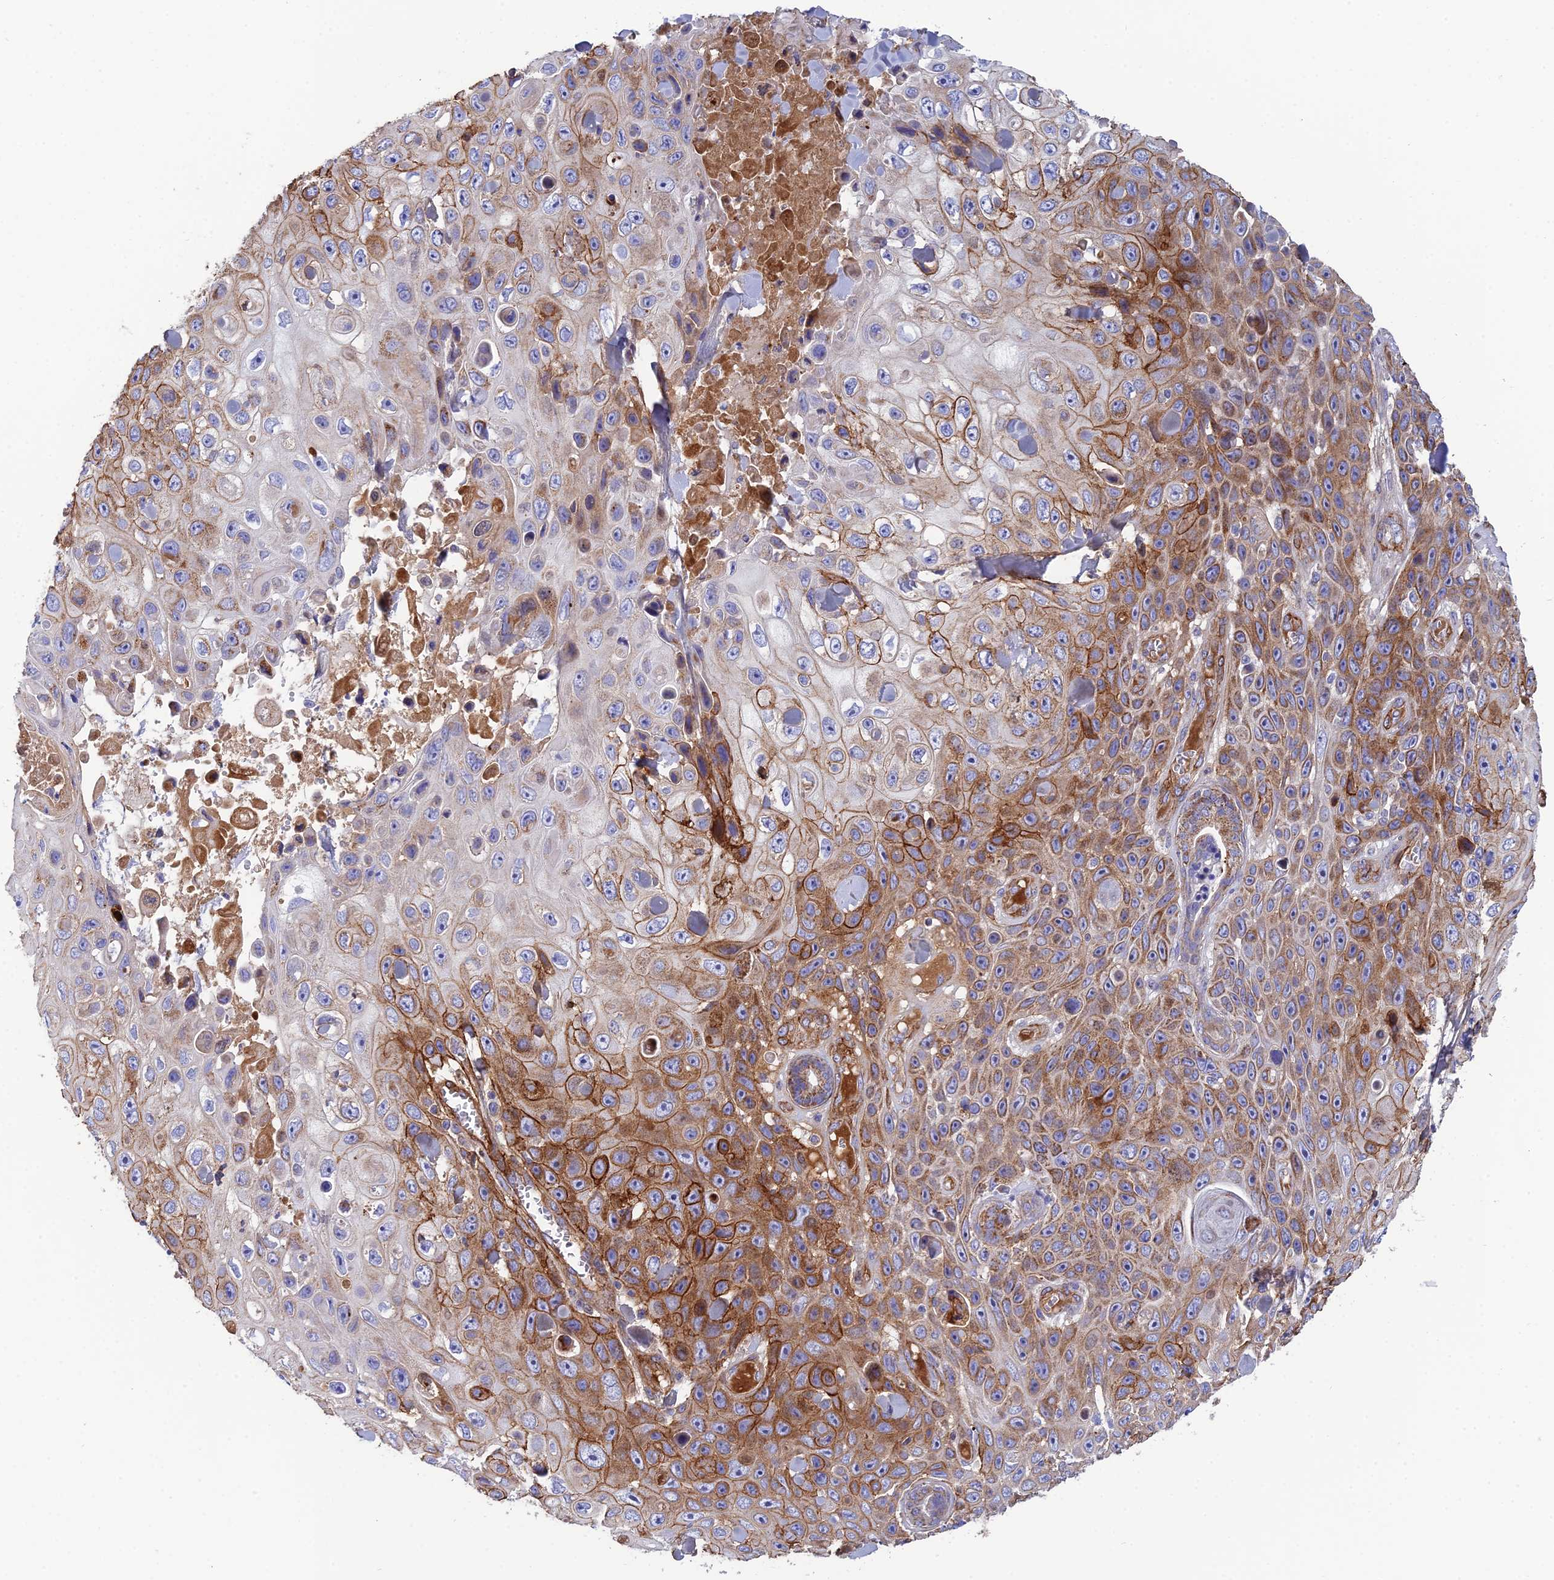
{"staining": {"intensity": "moderate", "quantity": ">75%", "location": "cytoplasmic/membranous"}, "tissue": "skin cancer", "cell_type": "Tumor cells", "image_type": "cancer", "snomed": [{"axis": "morphology", "description": "Squamous cell carcinoma, NOS"}, {"axis": "topography", "description": "Skin"}], "caption": "High-magnification brightfield microscopy of skin cancer stained with DAB (brown) and counterstained with hematoxylin (blue). tumor cells exhibit moderate cytoplasmic/membranous expression is appreciated in about>75% of cells. The staining was performed using DAB to visualize the protein expression in brown, while the nuclei were stained in blue with hematoxylin (Magnification: 20x).", "gene": "CSPG4", "patient": {"sex": "male", "age": 82}}